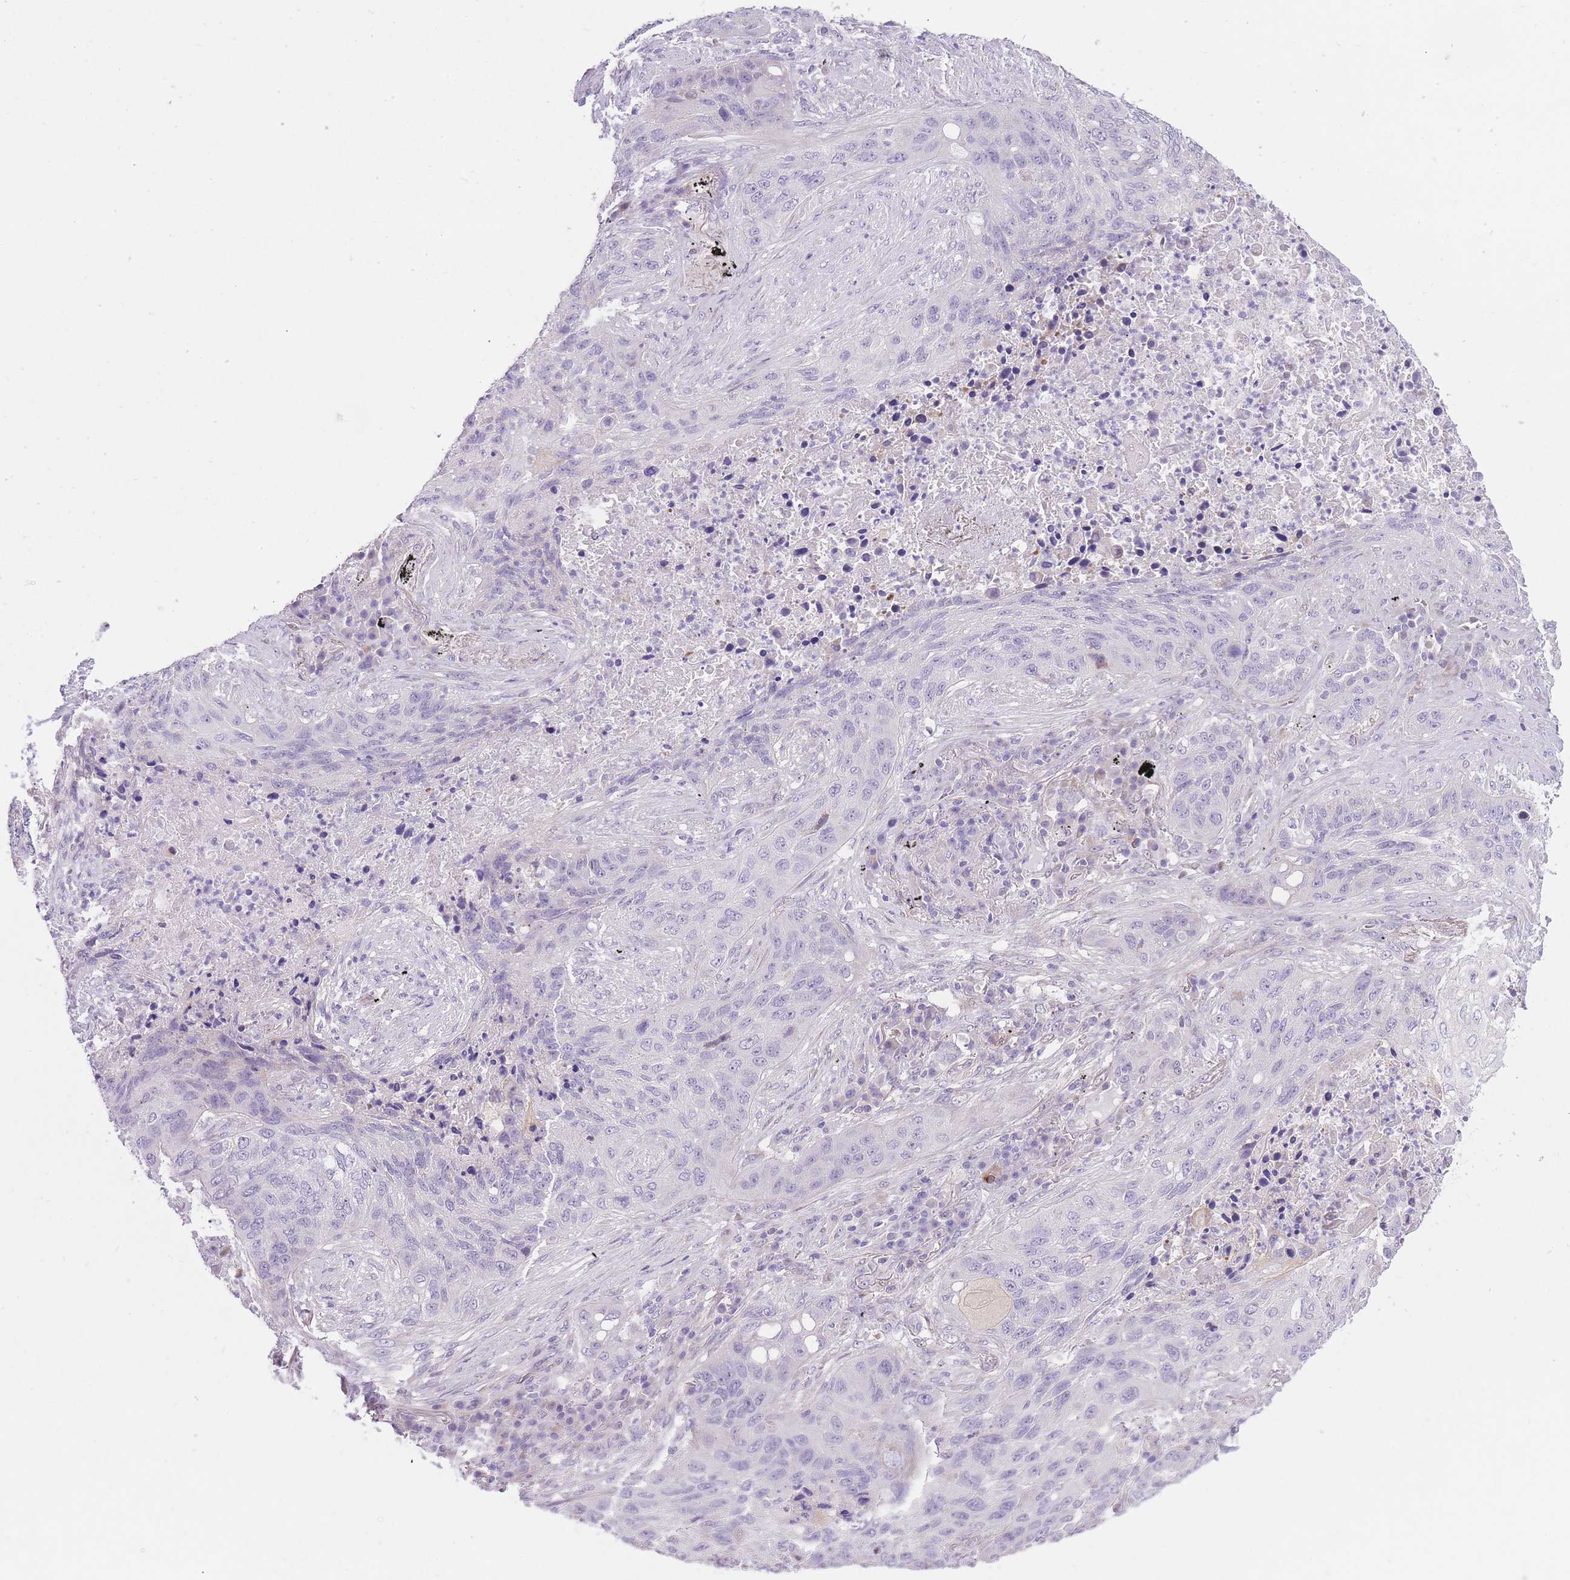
{"staining": {"intensity": "negative", "quantity": "none", "location": "none"}, "tissue": "lung cancer", "cell_type": "Tumor cells", "image_type": "cancer", "snomed": [{"axis": "morphology", "description": "Squamous cell carcinoma, NOS"}, {"axis": "topography", "description": "Lung"}], "caption": "Immunohistochemistry (IHC) of human lung cancer (squamous cell carcinoma) shows no positivity in tumor cells.", "gene": "IMPG1", "patient": {"sex": "female", "age": 63}}